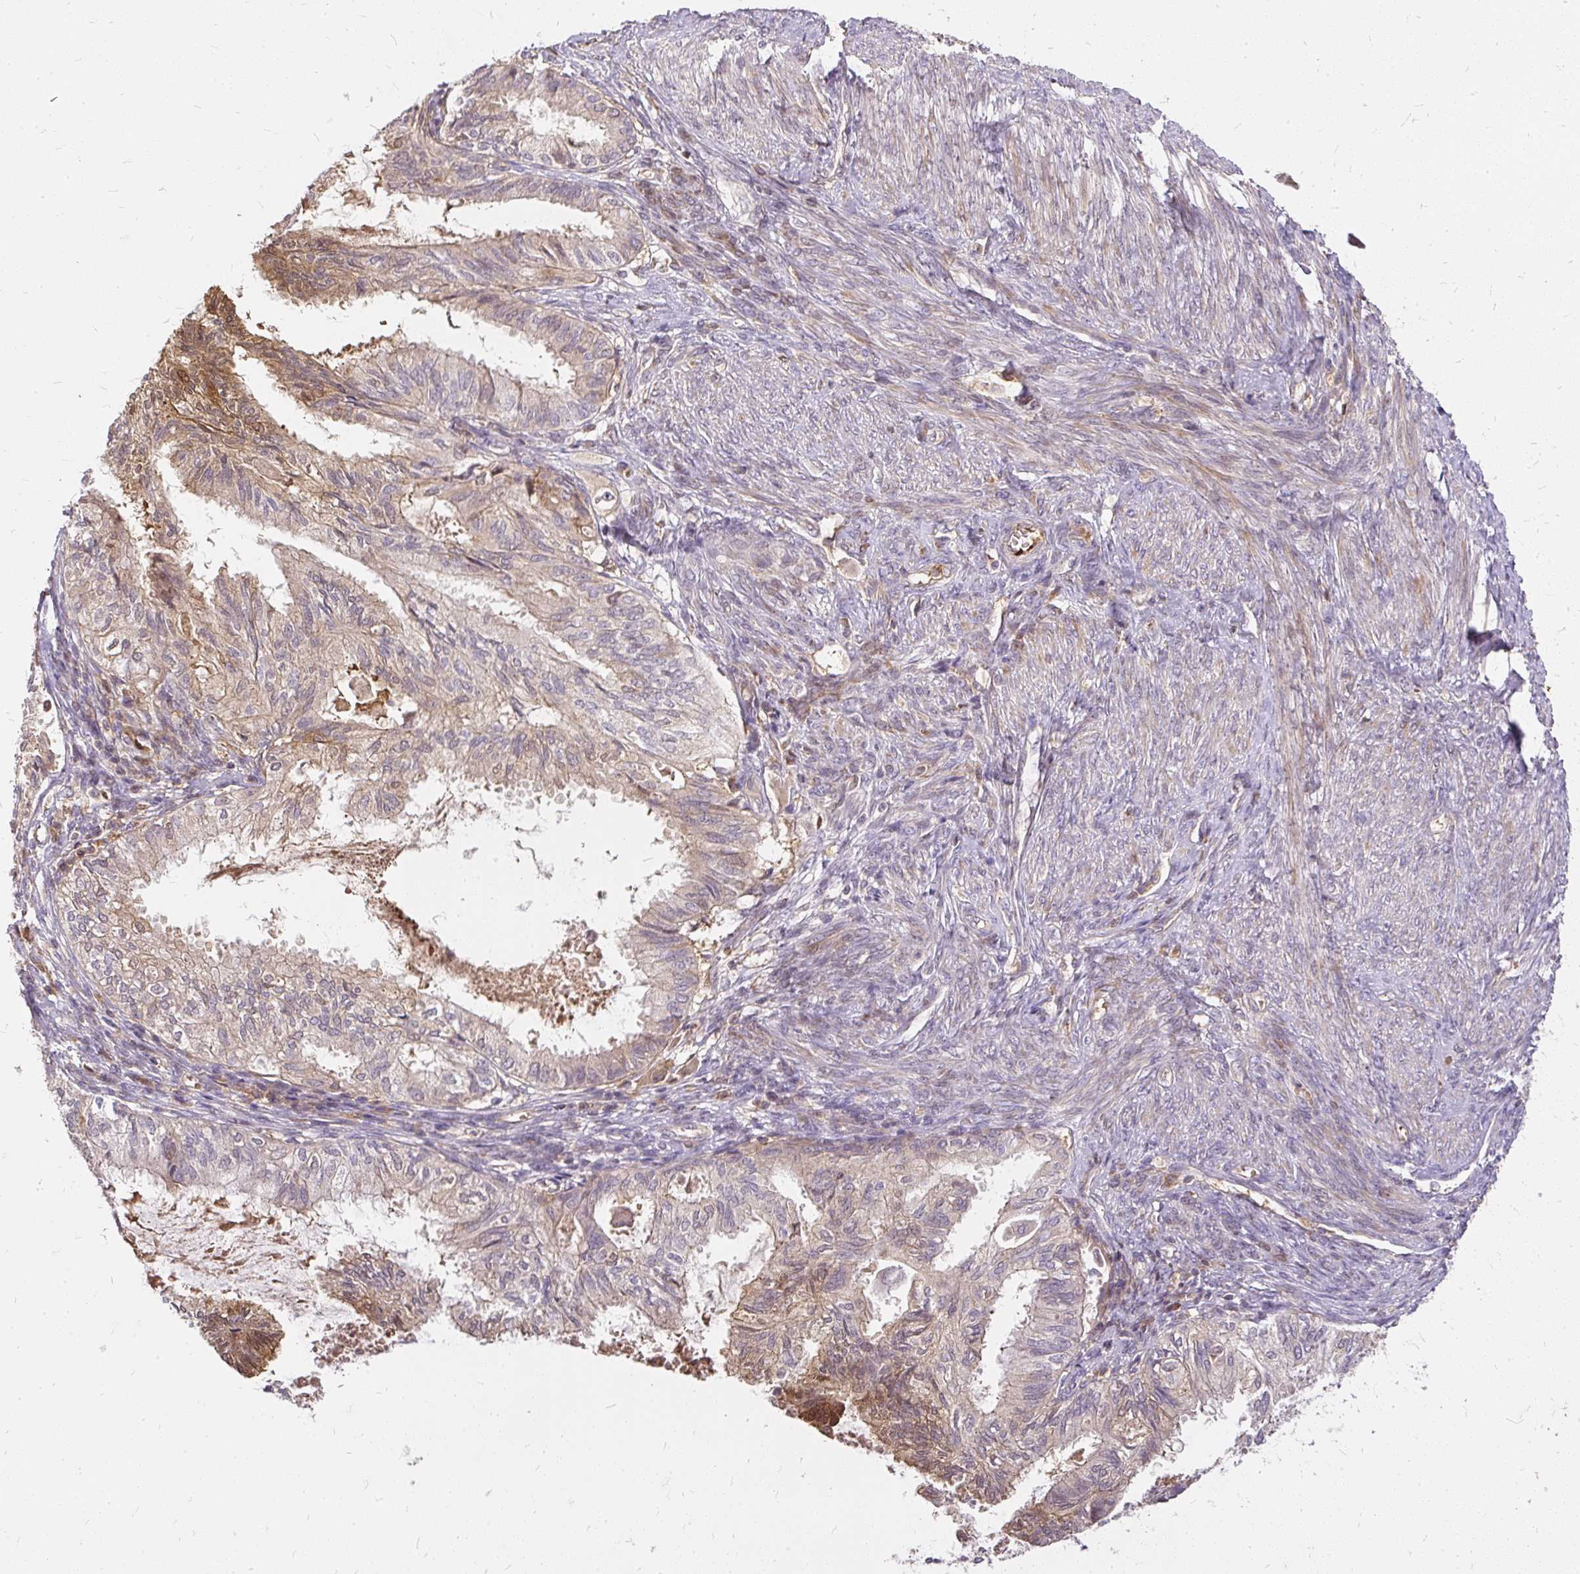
{"staining": {"intensity": "weak", "quantity": "25%-75%", "location": "cytoplasmic/membranous"}, "tissue": "cervical cancer", "cell_type": "Tumor cells", "image_type": "cancer", "snomed": [{"axis": "morphology", "description": "Normal tissue, NOS"}, {"axis": "morphology", "description": "Adenocarcinoma, NOS"}, {"axis": "topography", "description": "Cervix"}, {"axis": "topography", "description": "Endometrium"}], "caption": "A brown stain labels weak cytoplasmic/membranous expression of a protein in human adenocarcinoma (cervical) tumor cells. Nuclei are stained in blue.", "gene": "AP5S1", "patient": {"sex": "female", "age": 86}}